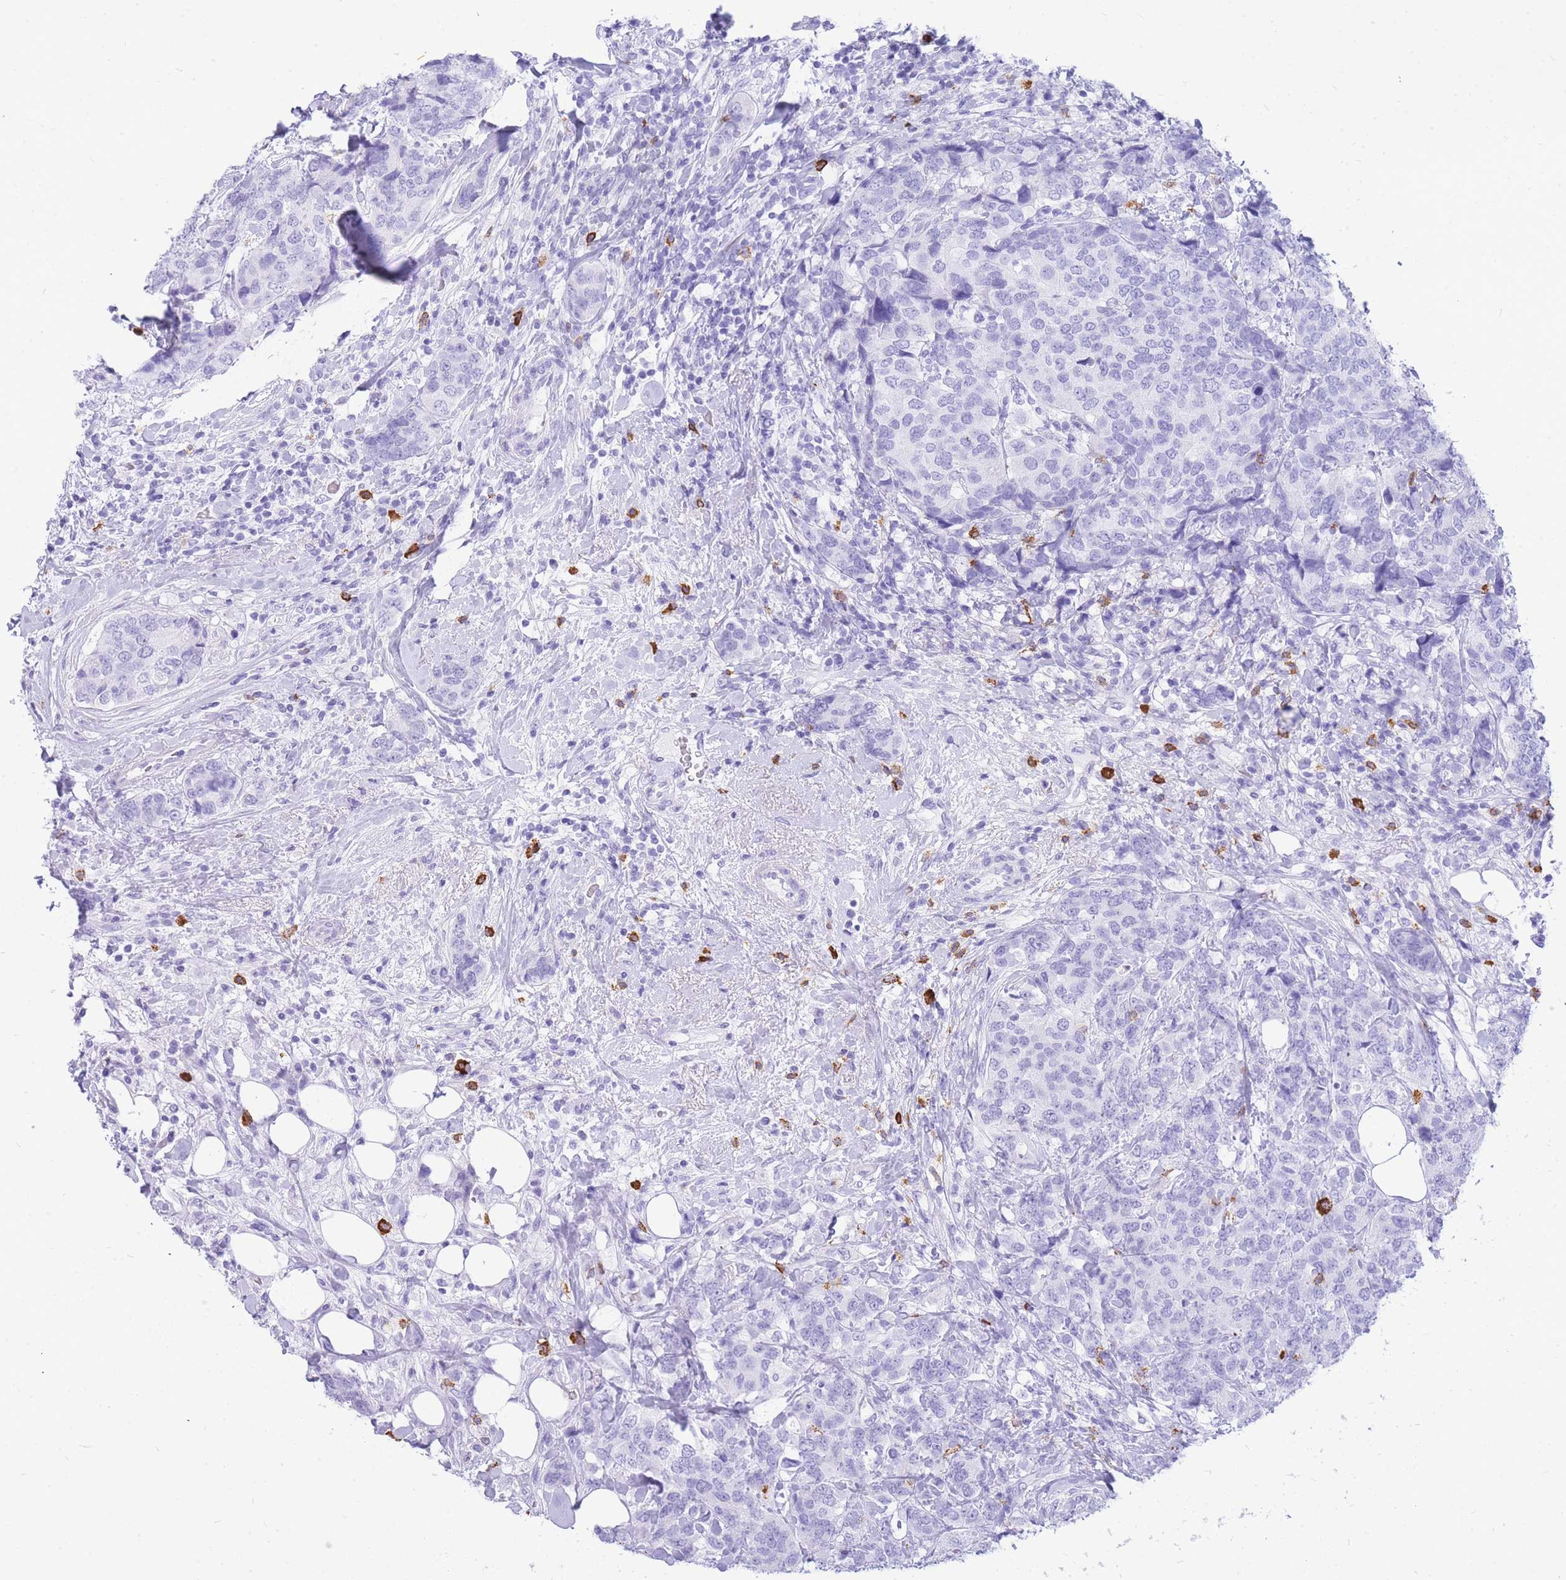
{"staining": {"intensity": "negative", "quantity": "none", "location": "none"}, "tissue": "breast cancer", "cell_type": "Tumor cells", "image_type": "cancer", "snomed": [{"axis": "morphology", "description": "Lobular carcinoma"}, {"axis": "topography", "description": "Breast"}], "caption": "The photomicrograph reveals no staining of tumor cells in breast cancer.", "gene": "HERC1", "patient": {"sex": "female", "age": 59}}